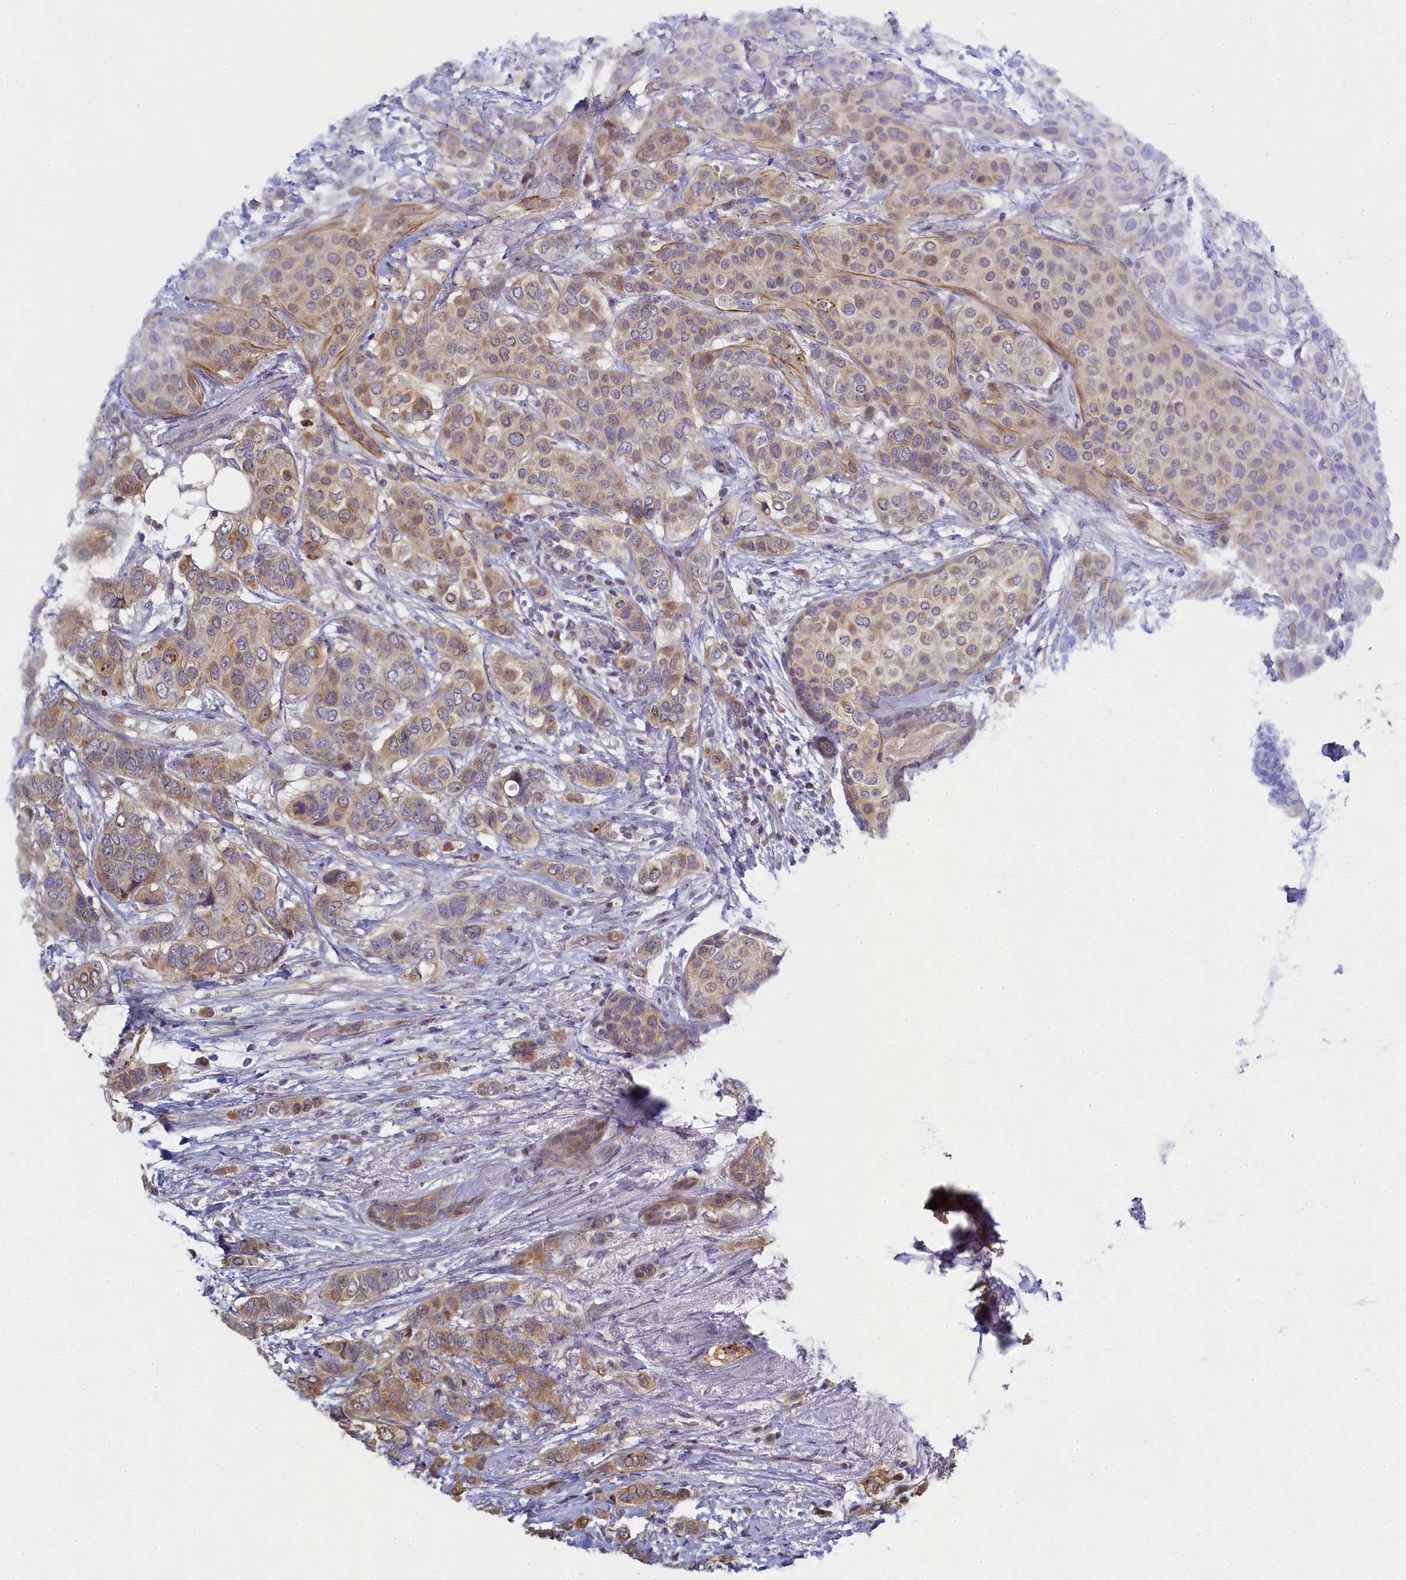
{"staining": {"intensity": "moderate", "quantity": "25%-75%", "location": "cytoplasmic/membranous"}, "tissue": "breast cancer", "cell_type": "Tumor cells", "image_type": "cancer", "snomed": [{"axis": "morphology", "description": "Lobular carcinoma"}, {"axis": "topography", "description": "Breast"}], "caption": "A brown stain highlights moderate cytoplasmic/membranous expression of a protein in lobular carcinoma (breast) tumor cells.", "gene": "DIXDC1", "patient": {"sex": "female", "age": 51}}